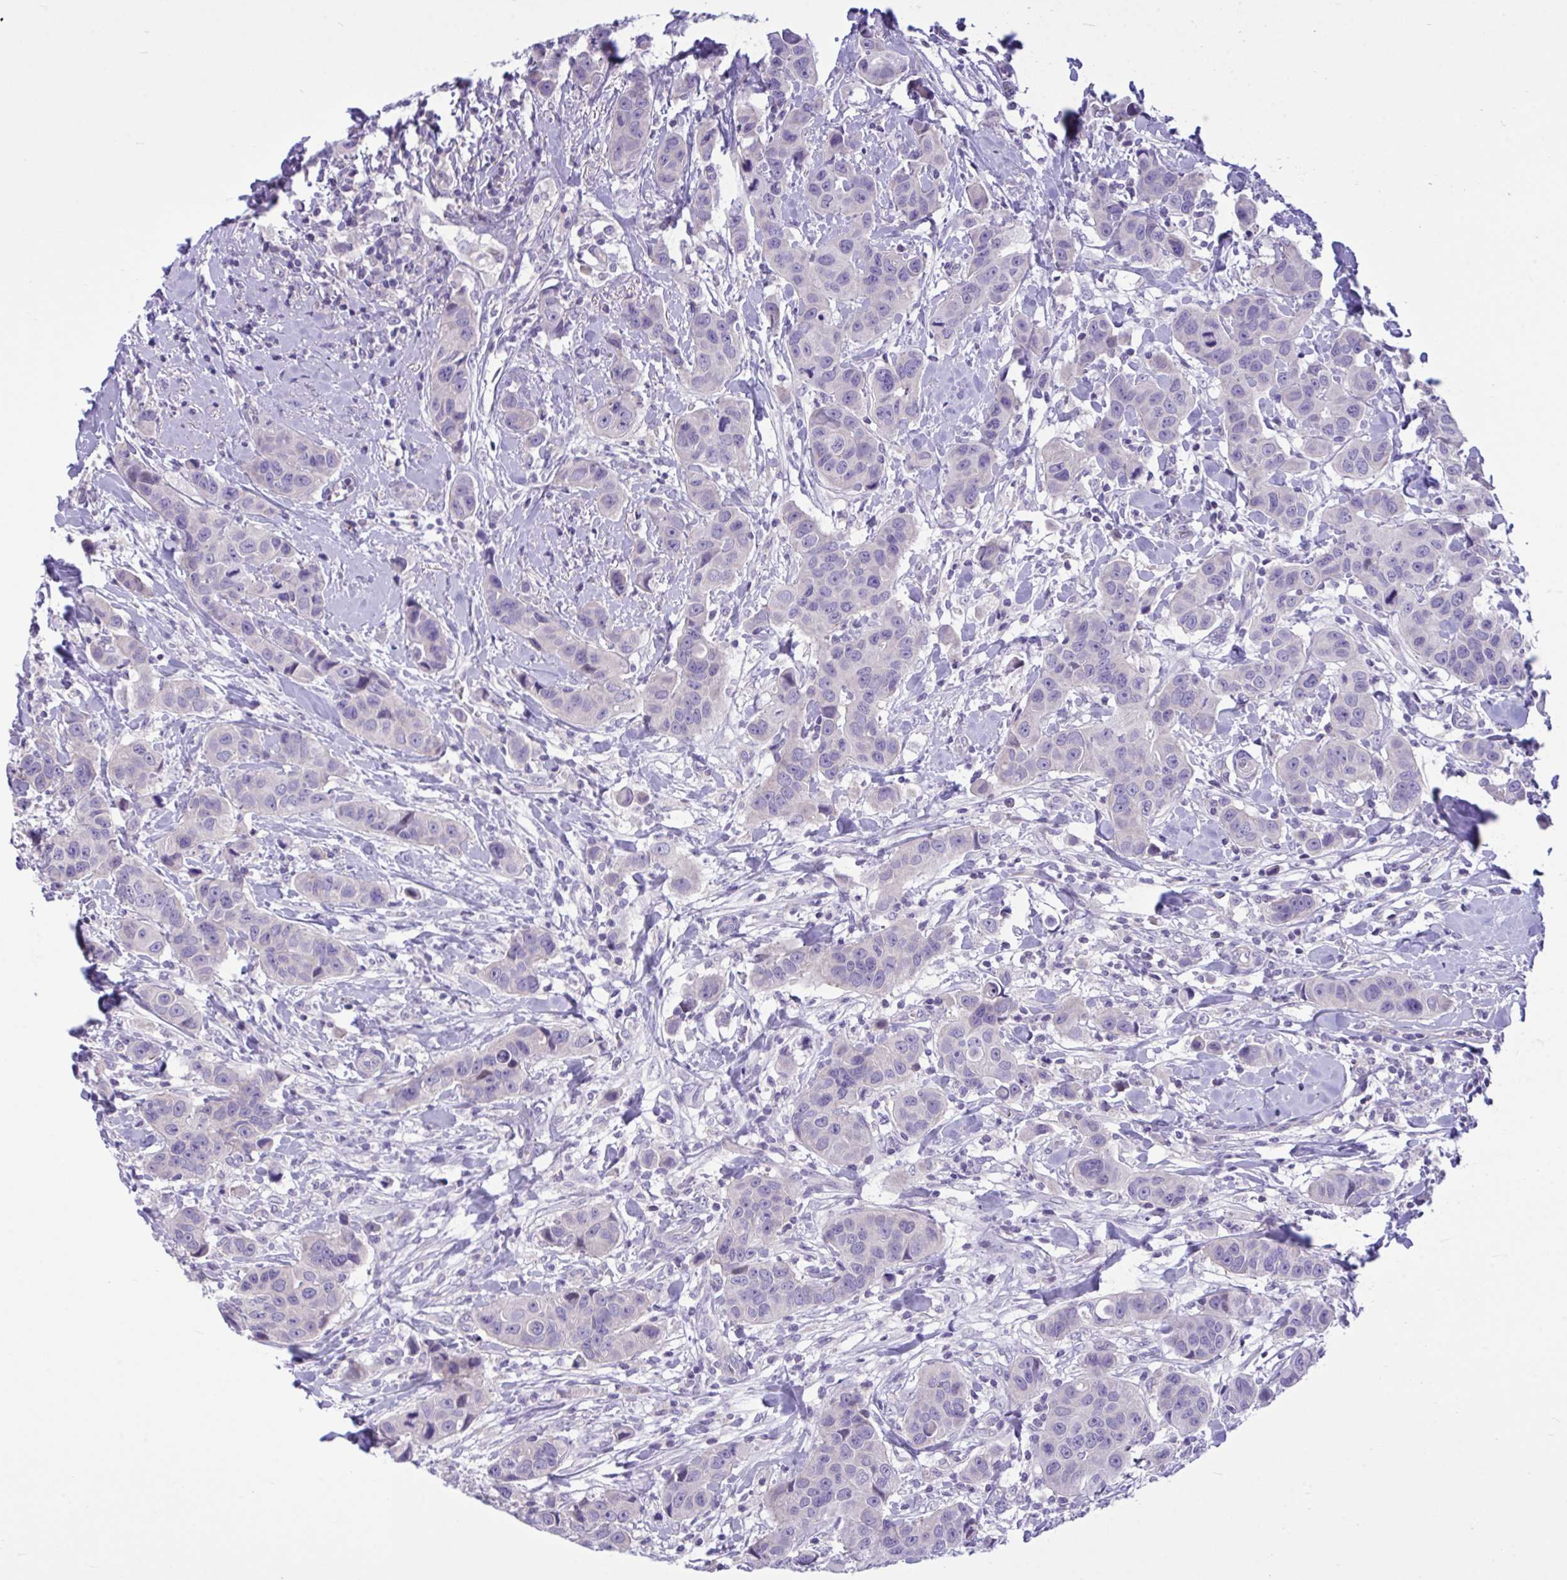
{"staining": {"intensity": "negative", "quantity": "none", "location": "none"}, "tissue": "breast cancer", "cell_type": "Tumor cells", "image_type": "cancer", "snomed": [{"axis": "morphology", "description": "Duct carcinoma"}, {"axis": "topography", "description": "Breast"}], "caption": "Immunohistochemical staining of human breast cancer shows no significant staining in tumor cells.", "gene": "WDR97", "patient": {"sex": "female", "age": 24}}